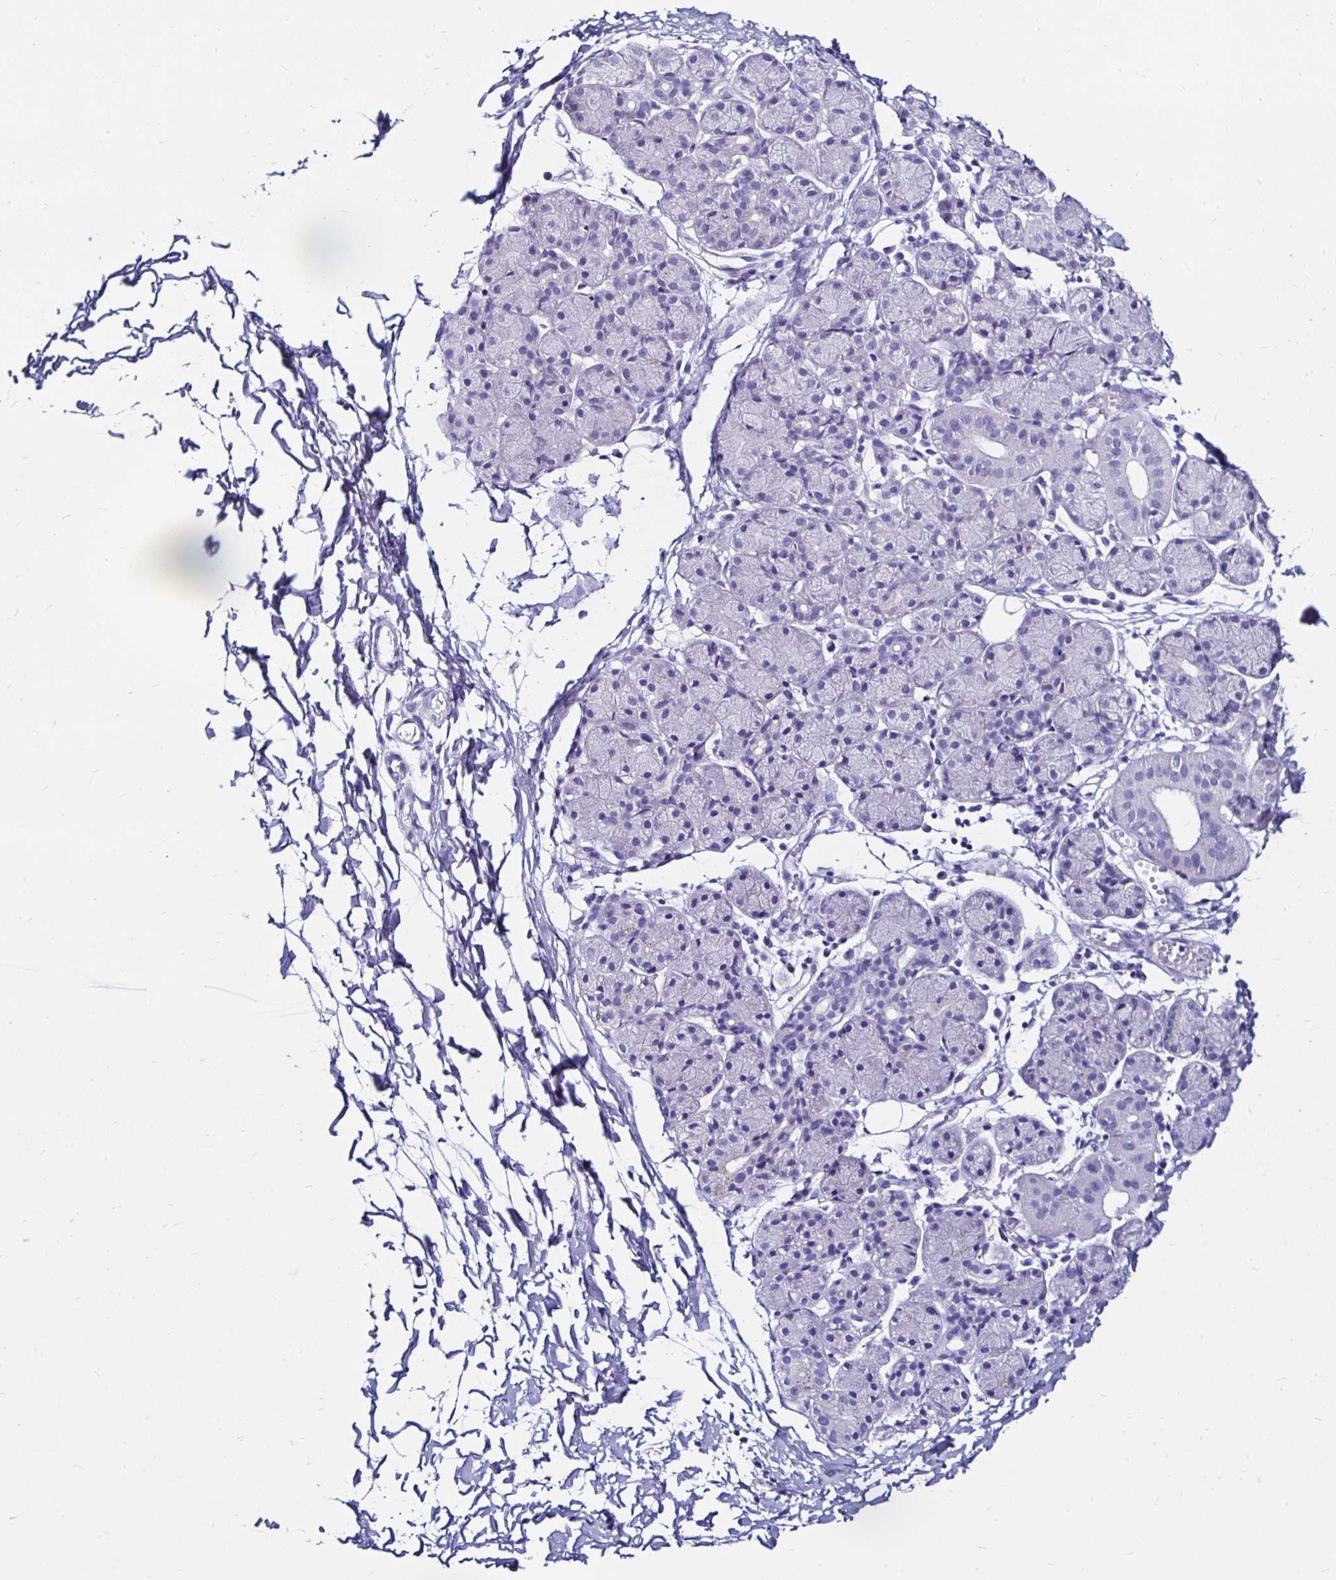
{"staining": {"intensity": "negative", "quantity": "none", "location": "none"}, "tissue": "salivary gland", "cell_type": "Glandular cells", "image_type": "normal", "snomed": [{"axis": "morphology", "description": "Normal tissue, NOS"}, {"axis": "morphology", "description": "Inflammation, NOS"}, {"axis": "topography", "description": "Lymph node"}, {"axis": "topography", "description": "Salivary gland"}], "caption": "Human salivary gland stained for a protein using IHC displays no positivity in glandular cells.", "gene": "KCNT1", "patient": {"sex": "male", "age": 3}}